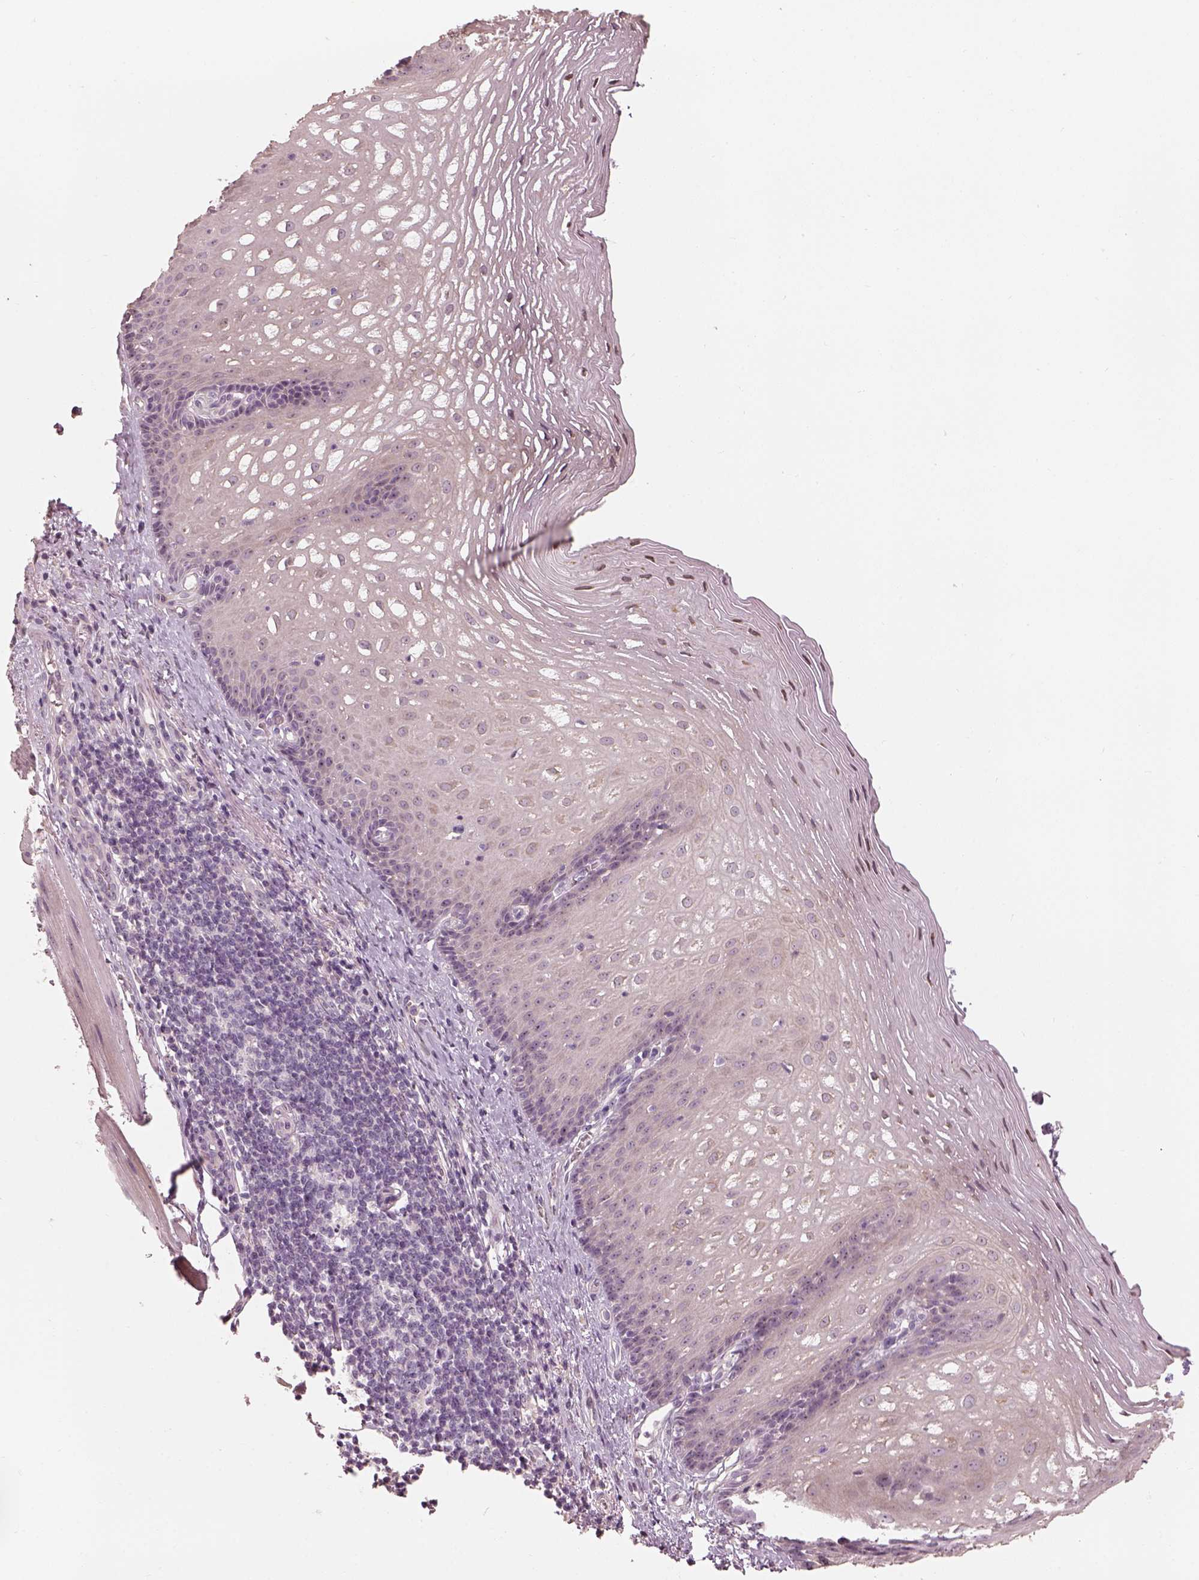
{"staining": {"intensity": "weak", "quantity": "25%-75%", "location": "cytoplasmic/membranous"}, "tissue": "esophagus", "cell_type": "Squamous epithelial cells", "image_type": "normal", "snomed": [{"axis": "morphology", "description": "Normal tissue, NOS"}, {"axis": "topography", "description": "Esophagus"}], "caption": "Immunohistochemistry (IHC) of benign human esophagus exhibits low levels of weak cytoplasmic/membranous staining in approximately 25%-75% of squamous epithelial cells.", "gene": "CDS1", "patient": {"sex": "male", "age": 76}}